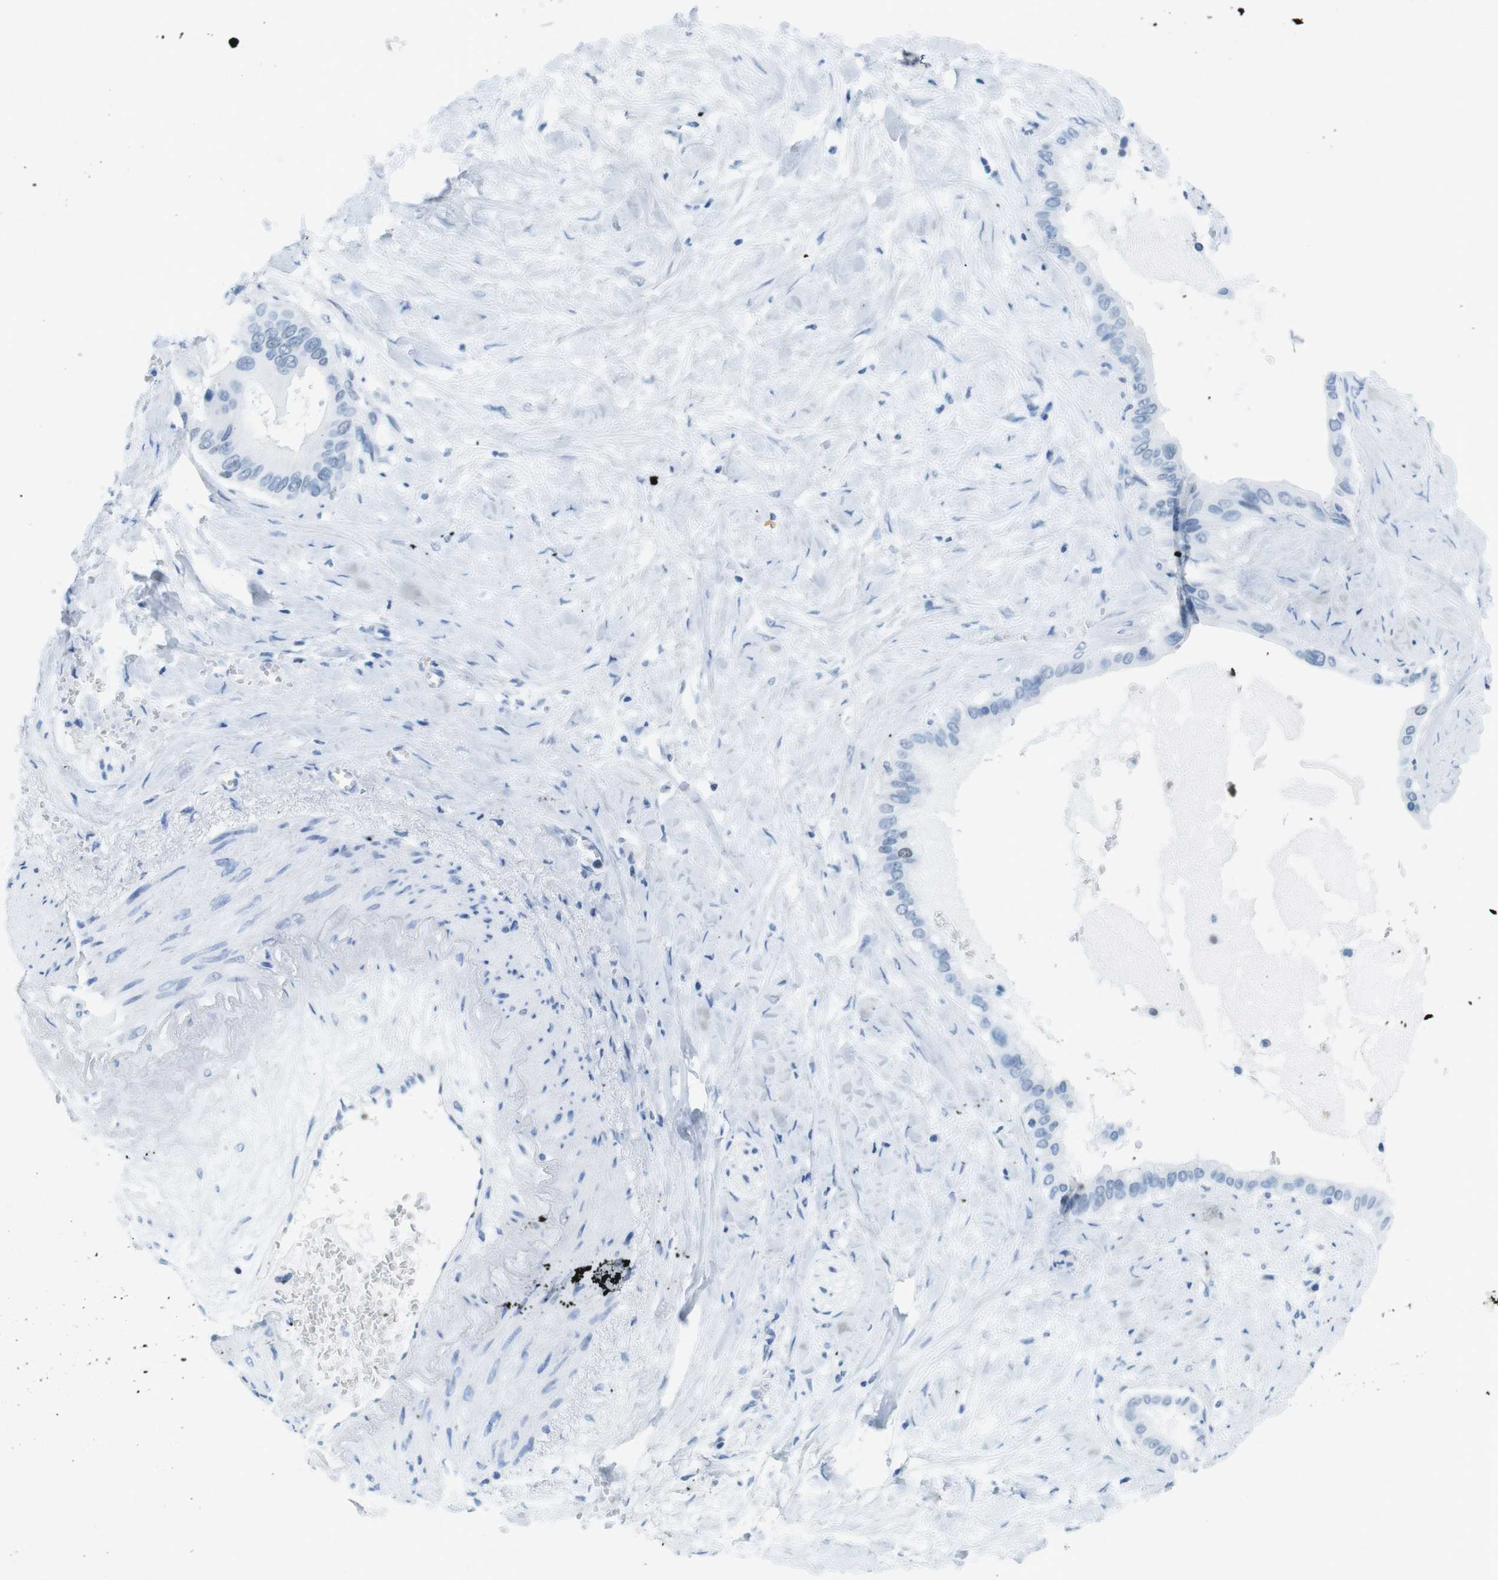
{"staining": {"intensity": "negative", "quantity": "none", "location": "none"}, "tissue": "pancreatic cancer", "cell_type": "Tumor cells", "image_type": "cancer", "snomed": [{"axis": "morphology", "description": "Adenocarcinoma, NOS"}, {"axis": "topography", "description": "Pancreas"}], "caption": "IHC of pancreatic cancer (adenocarcinoma) reveals no expression in tumor cells.", "gene": "CTAG1B", "patient": {"sex": "male", "age": 55}}